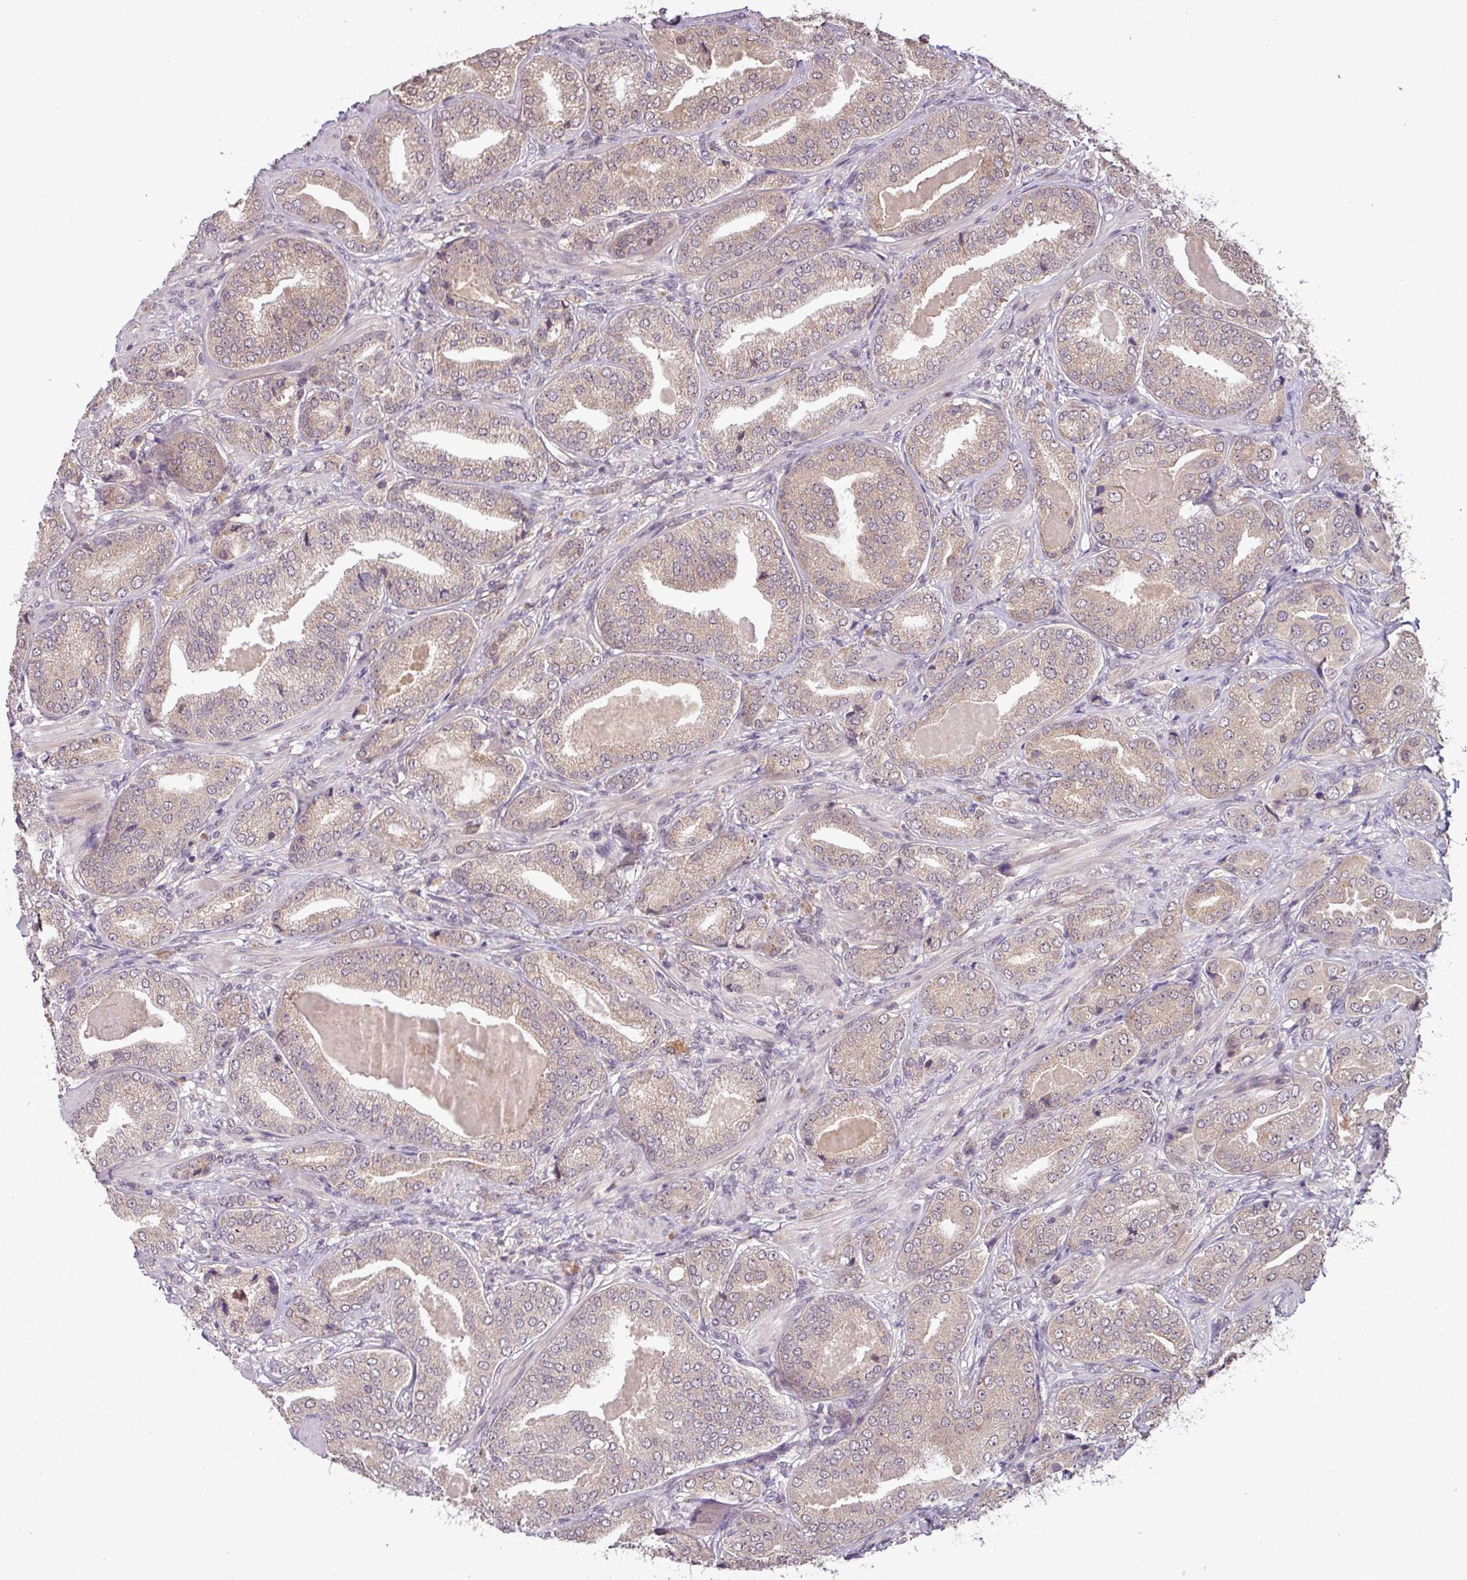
{"staining": {"intensity": "weak", "quantity": "25%-75%", "location": "cytoplasmic/membranous"}, "tissue": "prostate cancer", "cell_type": "Tumor cells", "image_type": "cancer", "snomed": [{"axis": "morphology", "description": "Adenocarcinoma, High grade"}, {"axis": "topography", "description": "Prostate"}], "caption": "Protein staining of prostate cancer tissue exhibits weak cytoplasmic/membranous staining in approximately 25%-75% of tumor cells.", "gene": "NOB1", "patient": {"sex": "male", "age": 63}}